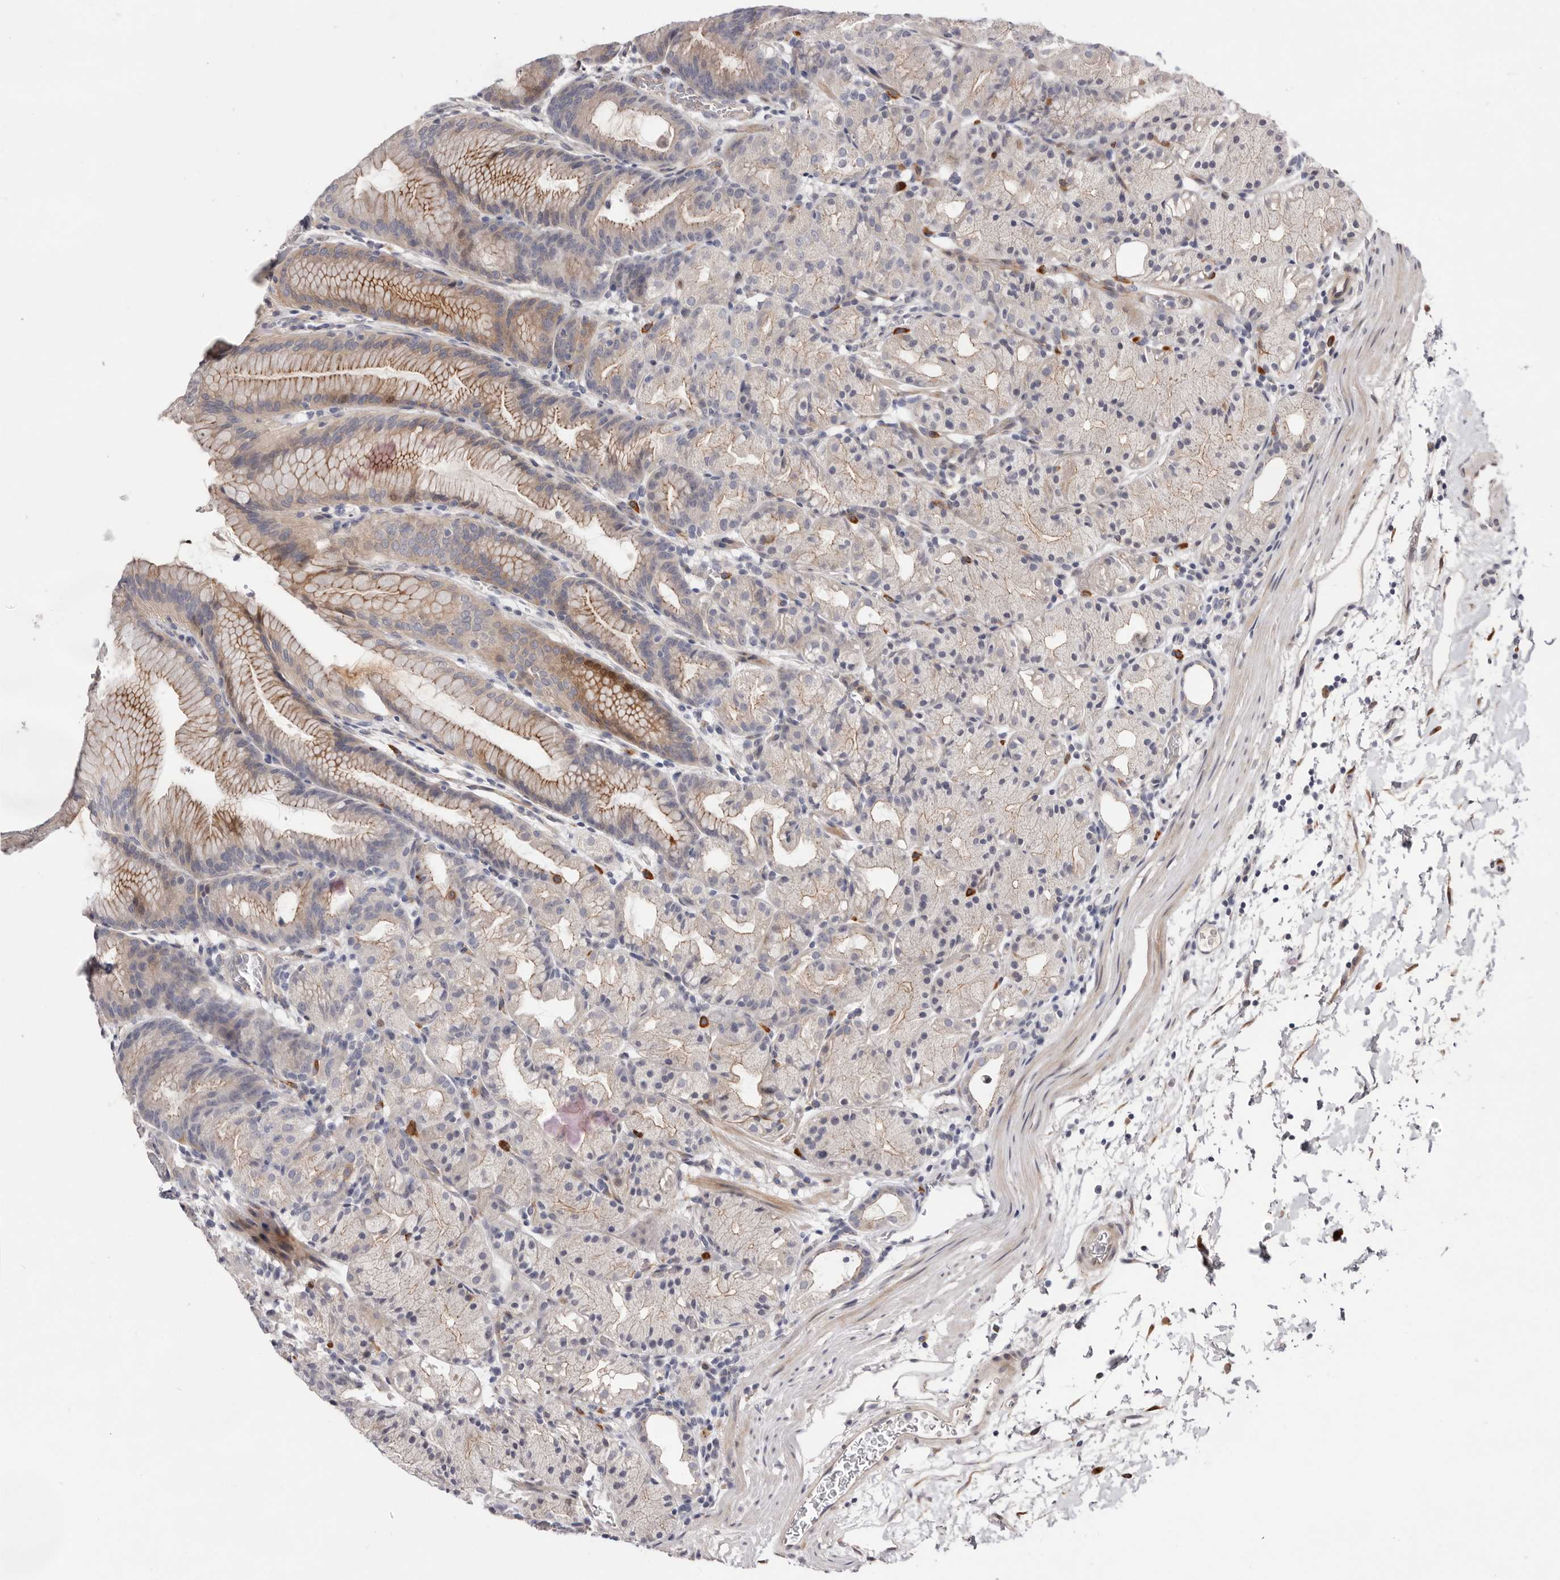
{"staining": {"intensity": "moderate", "quantity": "25%-75%", "location": "cytoplasmic/membranous"}, "tissue": "stomach", "cell_type": "Glandular cells", "image_type": "normal", "snomed": [{"axis": "morphology", "description": "Normal tissue, NOS"}, {"axis": "topography", "description": "Stomach, upper"}], "caption": "This image displays immunohistochemistry (IHC) staining of unremarkable human stomach, with medium moderate cytoplasmic/membranous expression in about 25%-75% of glandular cells.", "gene": "USH1C", "patient": {"sex": "male", "age": 48}}